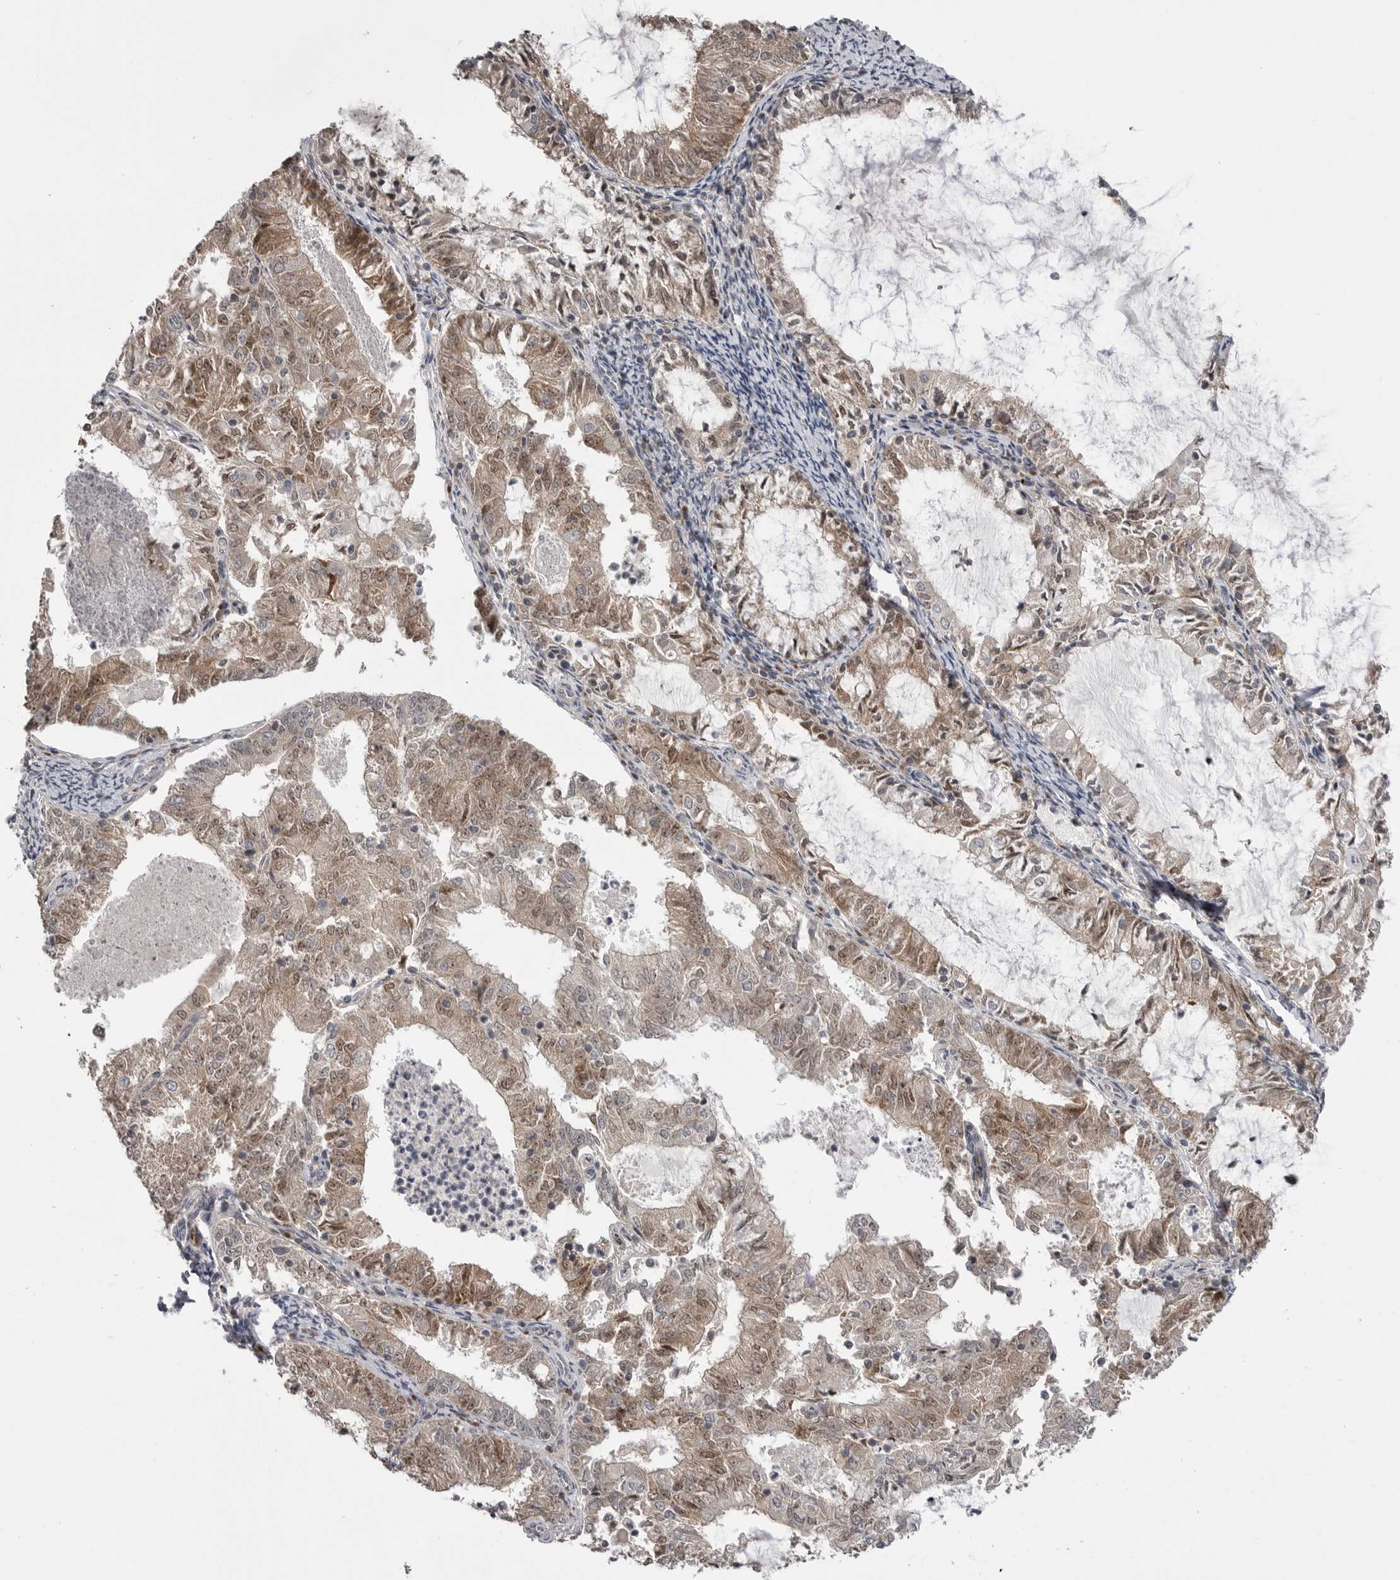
{"staining": {"intensity": "moderate", "quantity": ">75%", "location": "cytoplasmic/membranous,nuclear"}, "tissue": "endometrial cancer", "cell_type": "Tumor cells", "image_type": "cancer", "snomed": [{"axis": "morphology", "description": "Adenocarcinoma, NOS"}, {"axis": "topography", "description": "Endometrium"}], "caption": "A histopathology image showing moderate cytoplasmic/membranous and nuclear positivity in about >75% of tumor cells in endometrial adenocarcinoma, as visualized by brown immunohistochemical staining.", "gene": "MAPK13", "patient": {"sex": "female", "age": 57}}